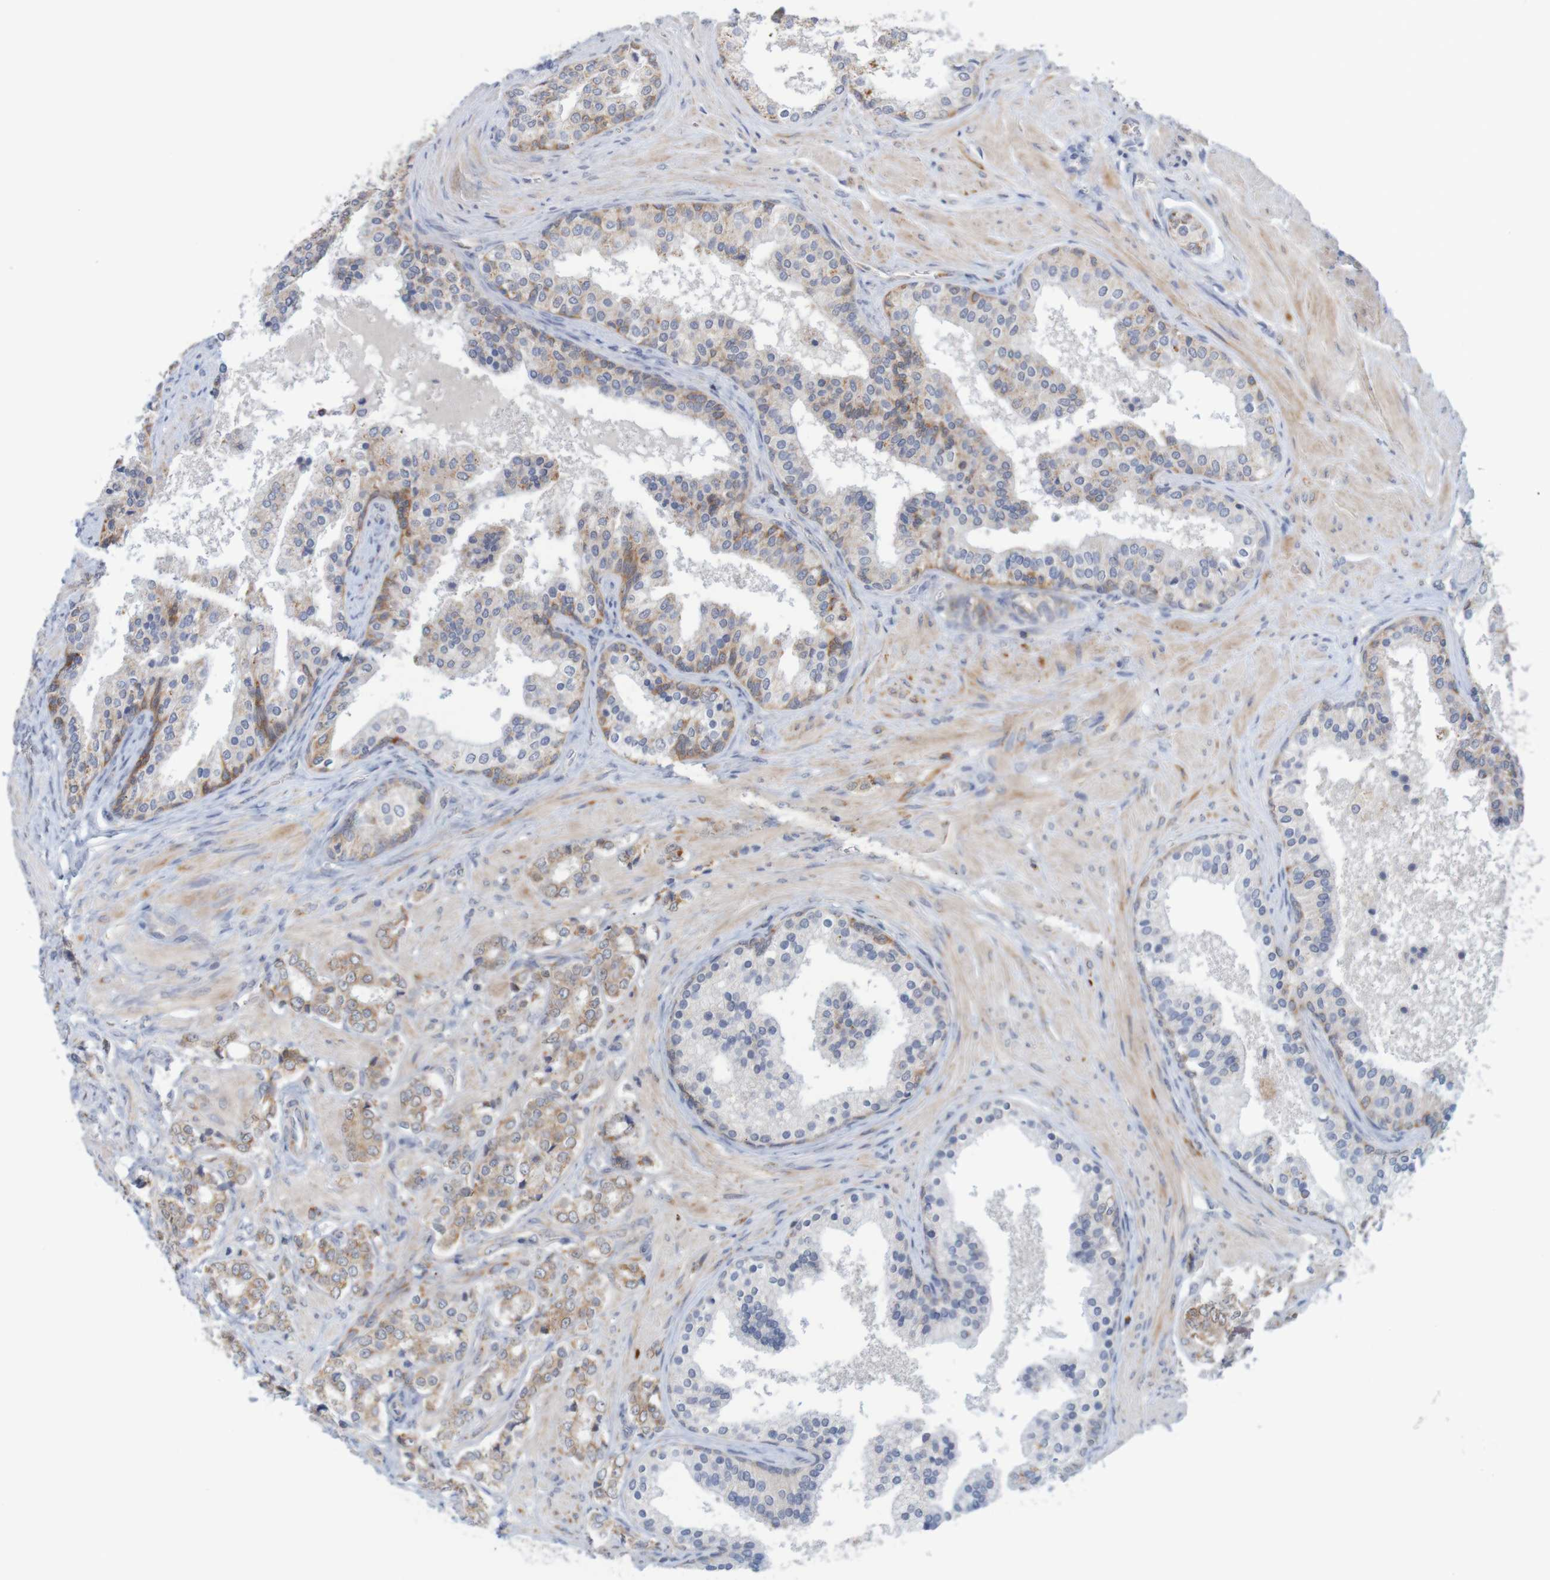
{"staining": {"intensity": "weak", "quantity": ">75%", "location": "cytoplasmic/membranous"}, "tissue": "prostate cancer", "cell_type": "Tumor cells", "image_type": "cancer", "snomed": [{"axis": "morphology", "description": "Adenocarcinoma, Low grade"}, {"axis": "topography", "description": "Prostate"}], "caption": "This is an image of immunohistochemistry (IHC) staining of low-grade adenocarcinoma (prostate), which shows weak positivity in the cytoplasmic/membranous of tumor cells.", "gene": "NAV2", "patient": {"sex": "male", "age": 60}}